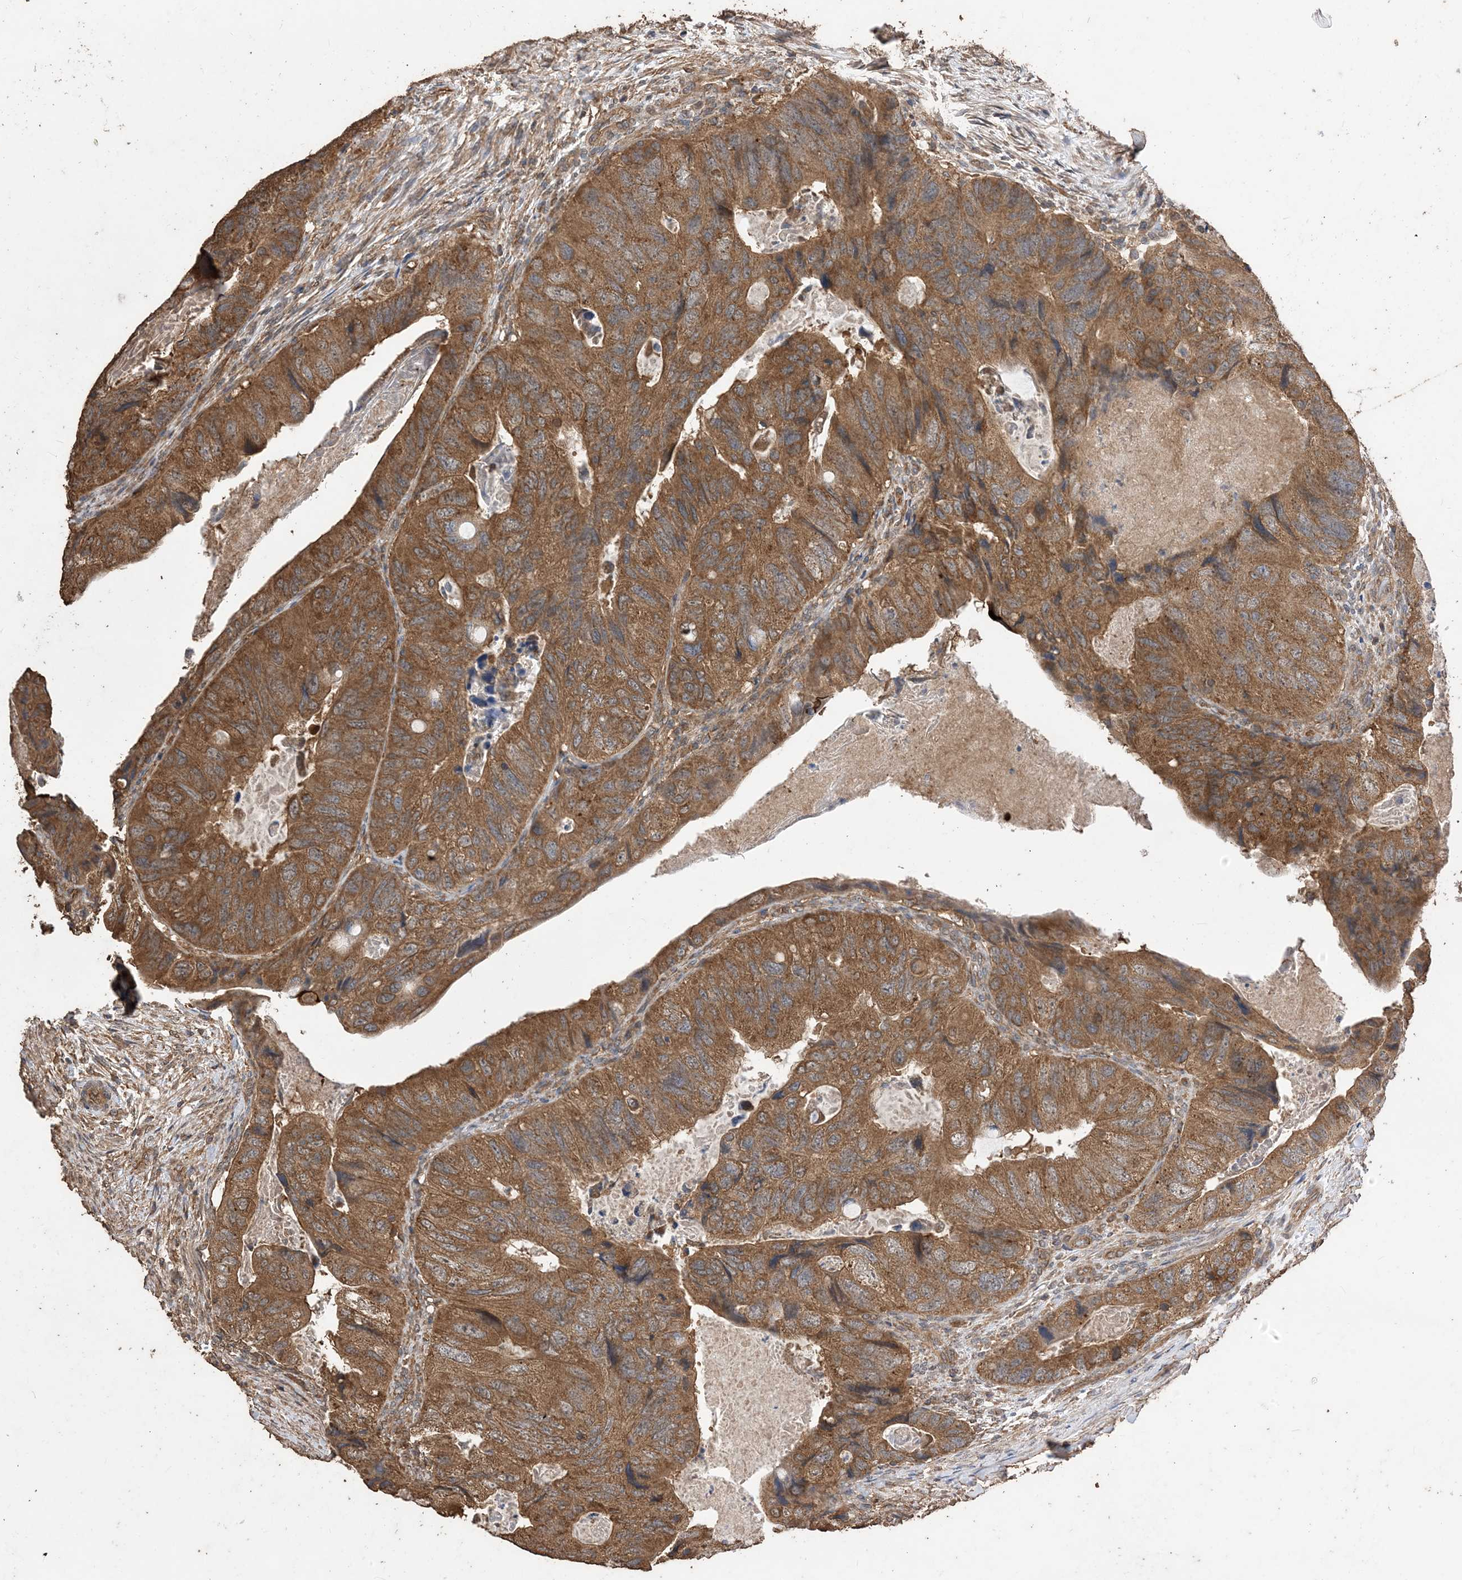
{"staining": {"intensity": "moderate", "quantity": ">75%", "location": "cytoplasmic/membranous"}, "tissue": "colorectal cancer", "cell_type": "Tumor cells", "image_type": "cancer", "snomed": [{"axis": "morphology", "description": "Adenocarcinoma, NOS"}, {"axis": "topography", "description": "Rectum"}], "caption": "Colorectal cancer (adenocarcinoma) tissue exhibits moderate cytoplasmic/membranous expression in about >75% of tumor cells", "gene": "ZKSCAN5", "patient": {"sex": "male", "age": 63}}